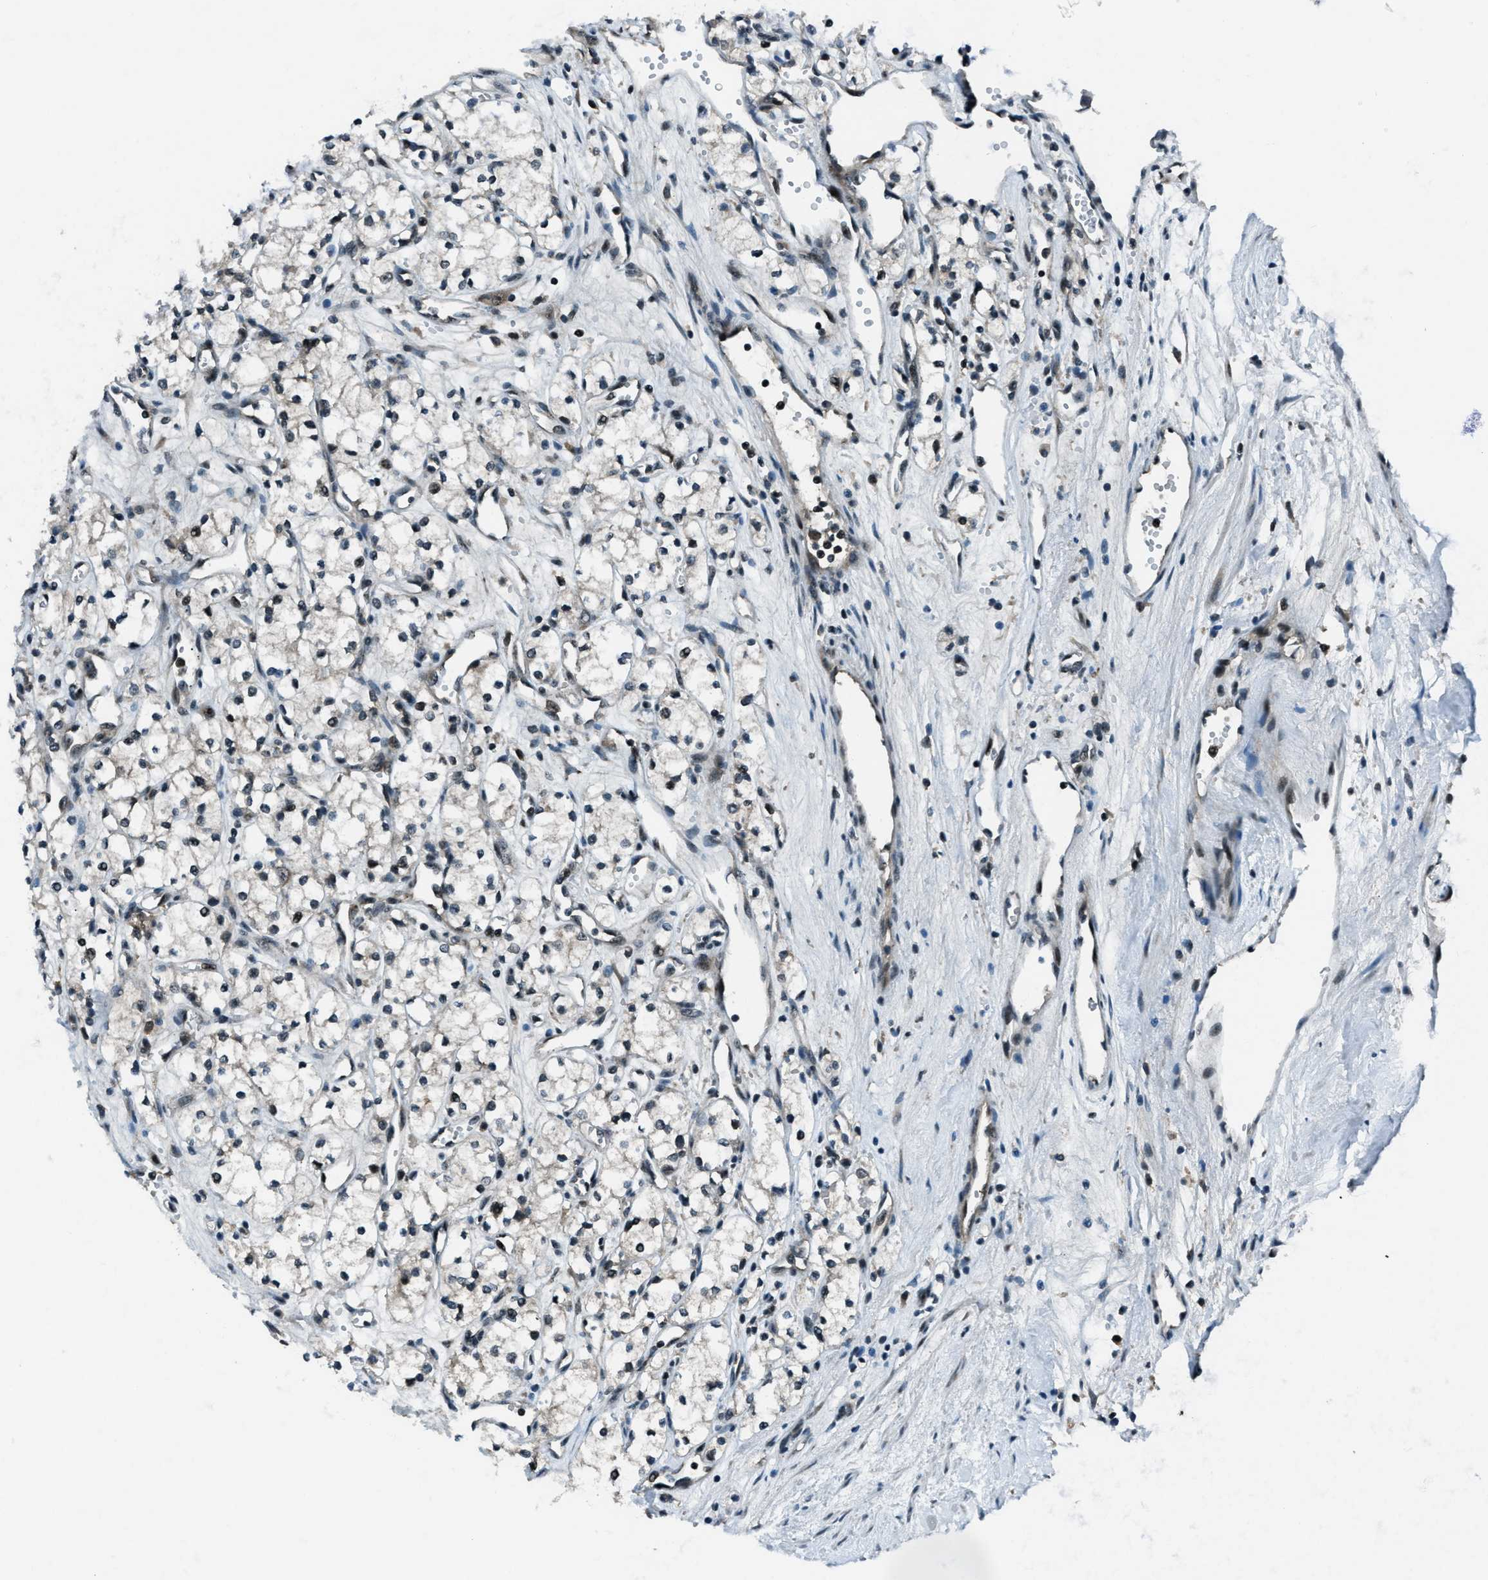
{"staining": {"intensity": "negative", "quantity": "none", "location": "none"}, "tissue": "renal cancer", "cell_type": "Tumor cells", "image_type": "cancer", "snomed": [{"axis": "morphology", "description": "Adenocarcinoma, NOS"}, {"axis": "topography", "description": "Kidney"}], "caption": "Protein analysis of renal cancer reveals no significant expression in tumor cells. (Brightfield microscopy of DAB (3,3'-diaminobenzidine) immunohistochemistry at high magnification).", "gene": "ACTL9", "patient": {"sex": "male", "age": 59}}